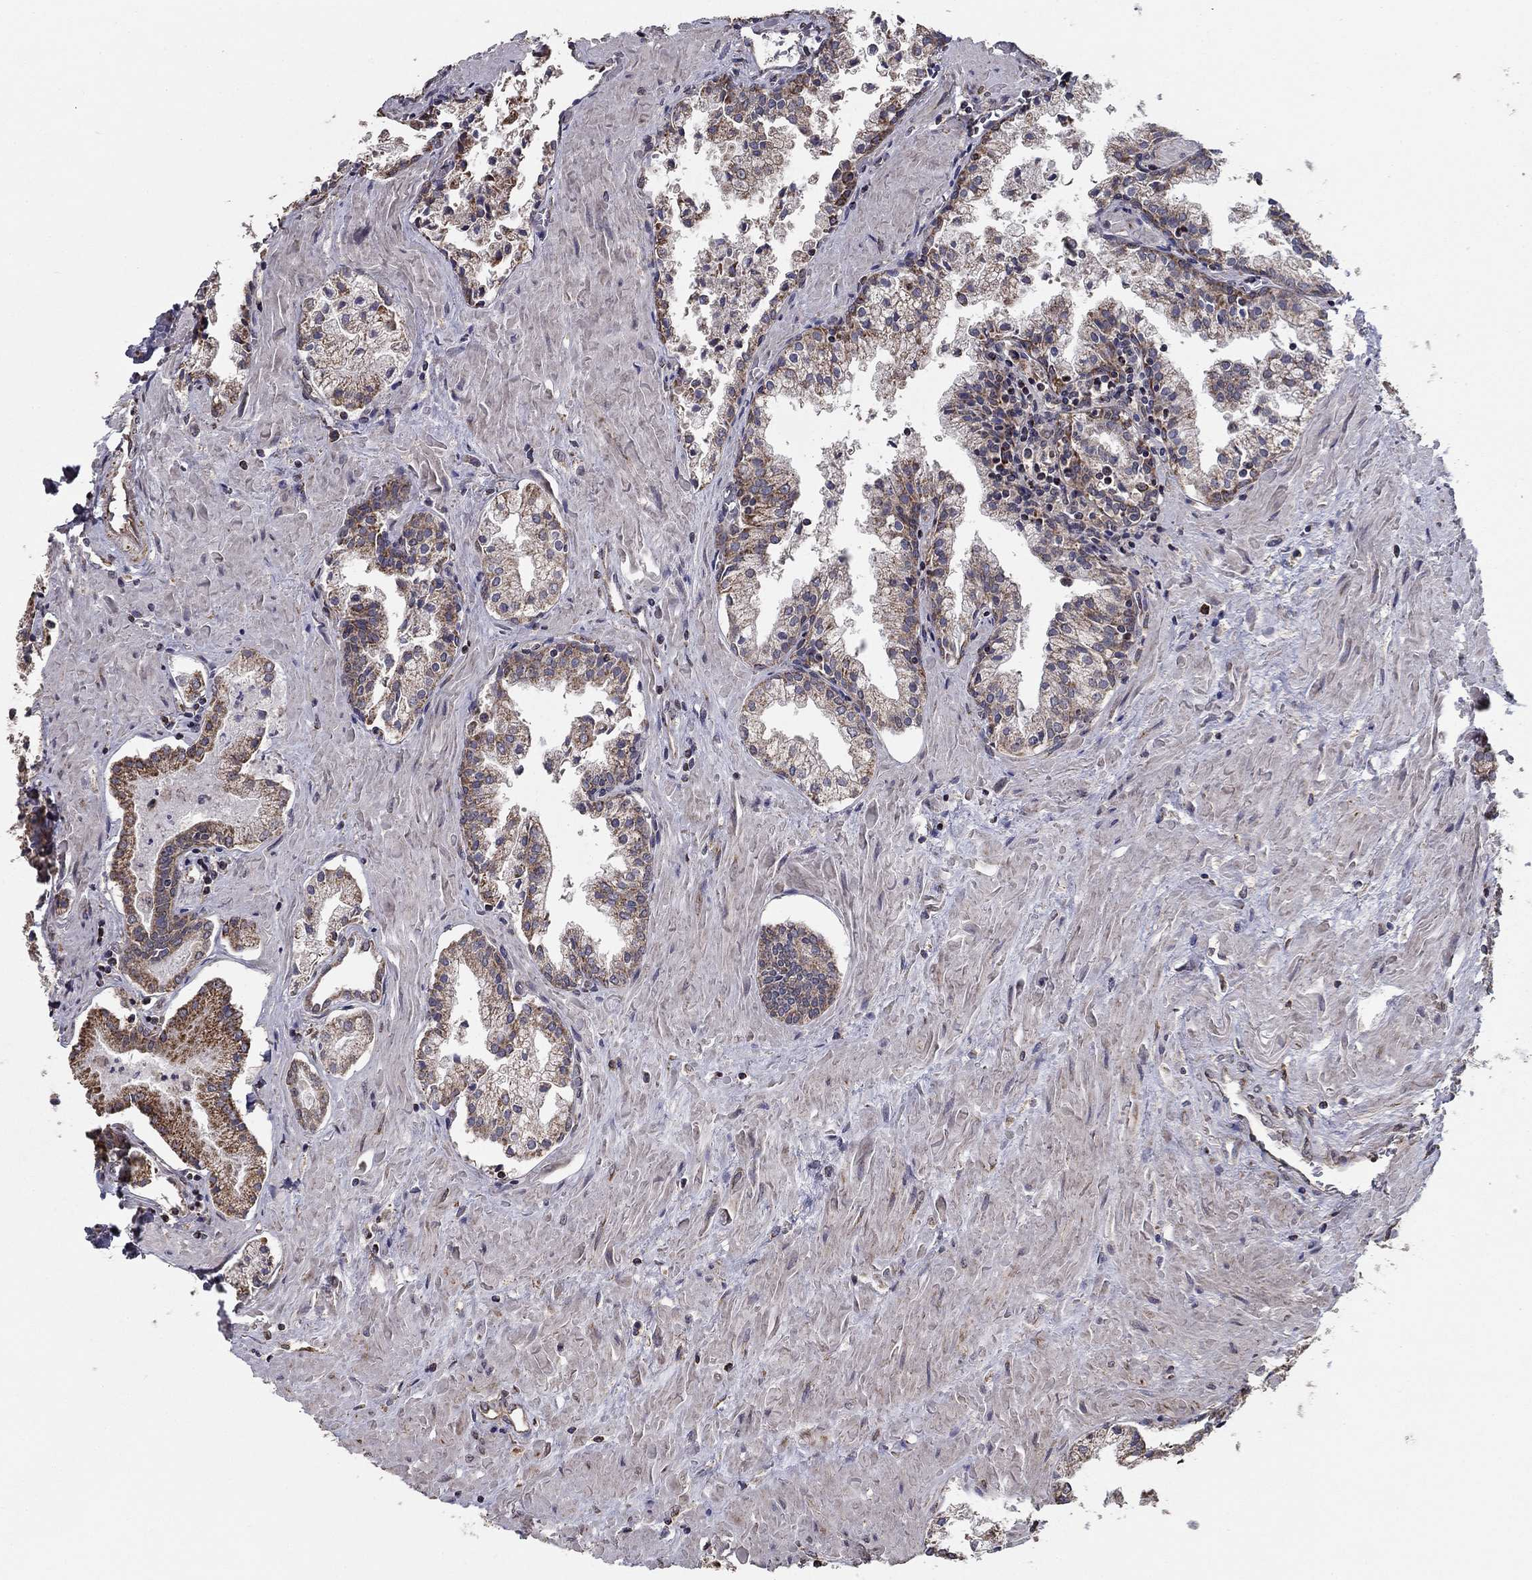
{"staining": {"intensity": "moderate", "quantity": "25%-75%", "location": "cytoplasmic/membranous"}, "tissue": "prostate cancer", "cell_type": "Tumor cells", "image_type": "cancer", "snomed": [{"axis": "morphology", "description": "Adenocarcinoma, NOS"}, {"axis": "topography", "description": "Prostate and seminal vesicle, NOS"}, {"axis": "topography", "description": "Prostate"}], "caption": "Immunohistochemistry (IHC) (DAB (3,3'-diaminobenzidine)) staining of human prostate cancer displays moderate cytoplasmic/membranous protein positivity in approximately 25%-75% of tumor cells.", "gene": "NKIRAS1", "patient": {"sex": "male", "age": 44}}